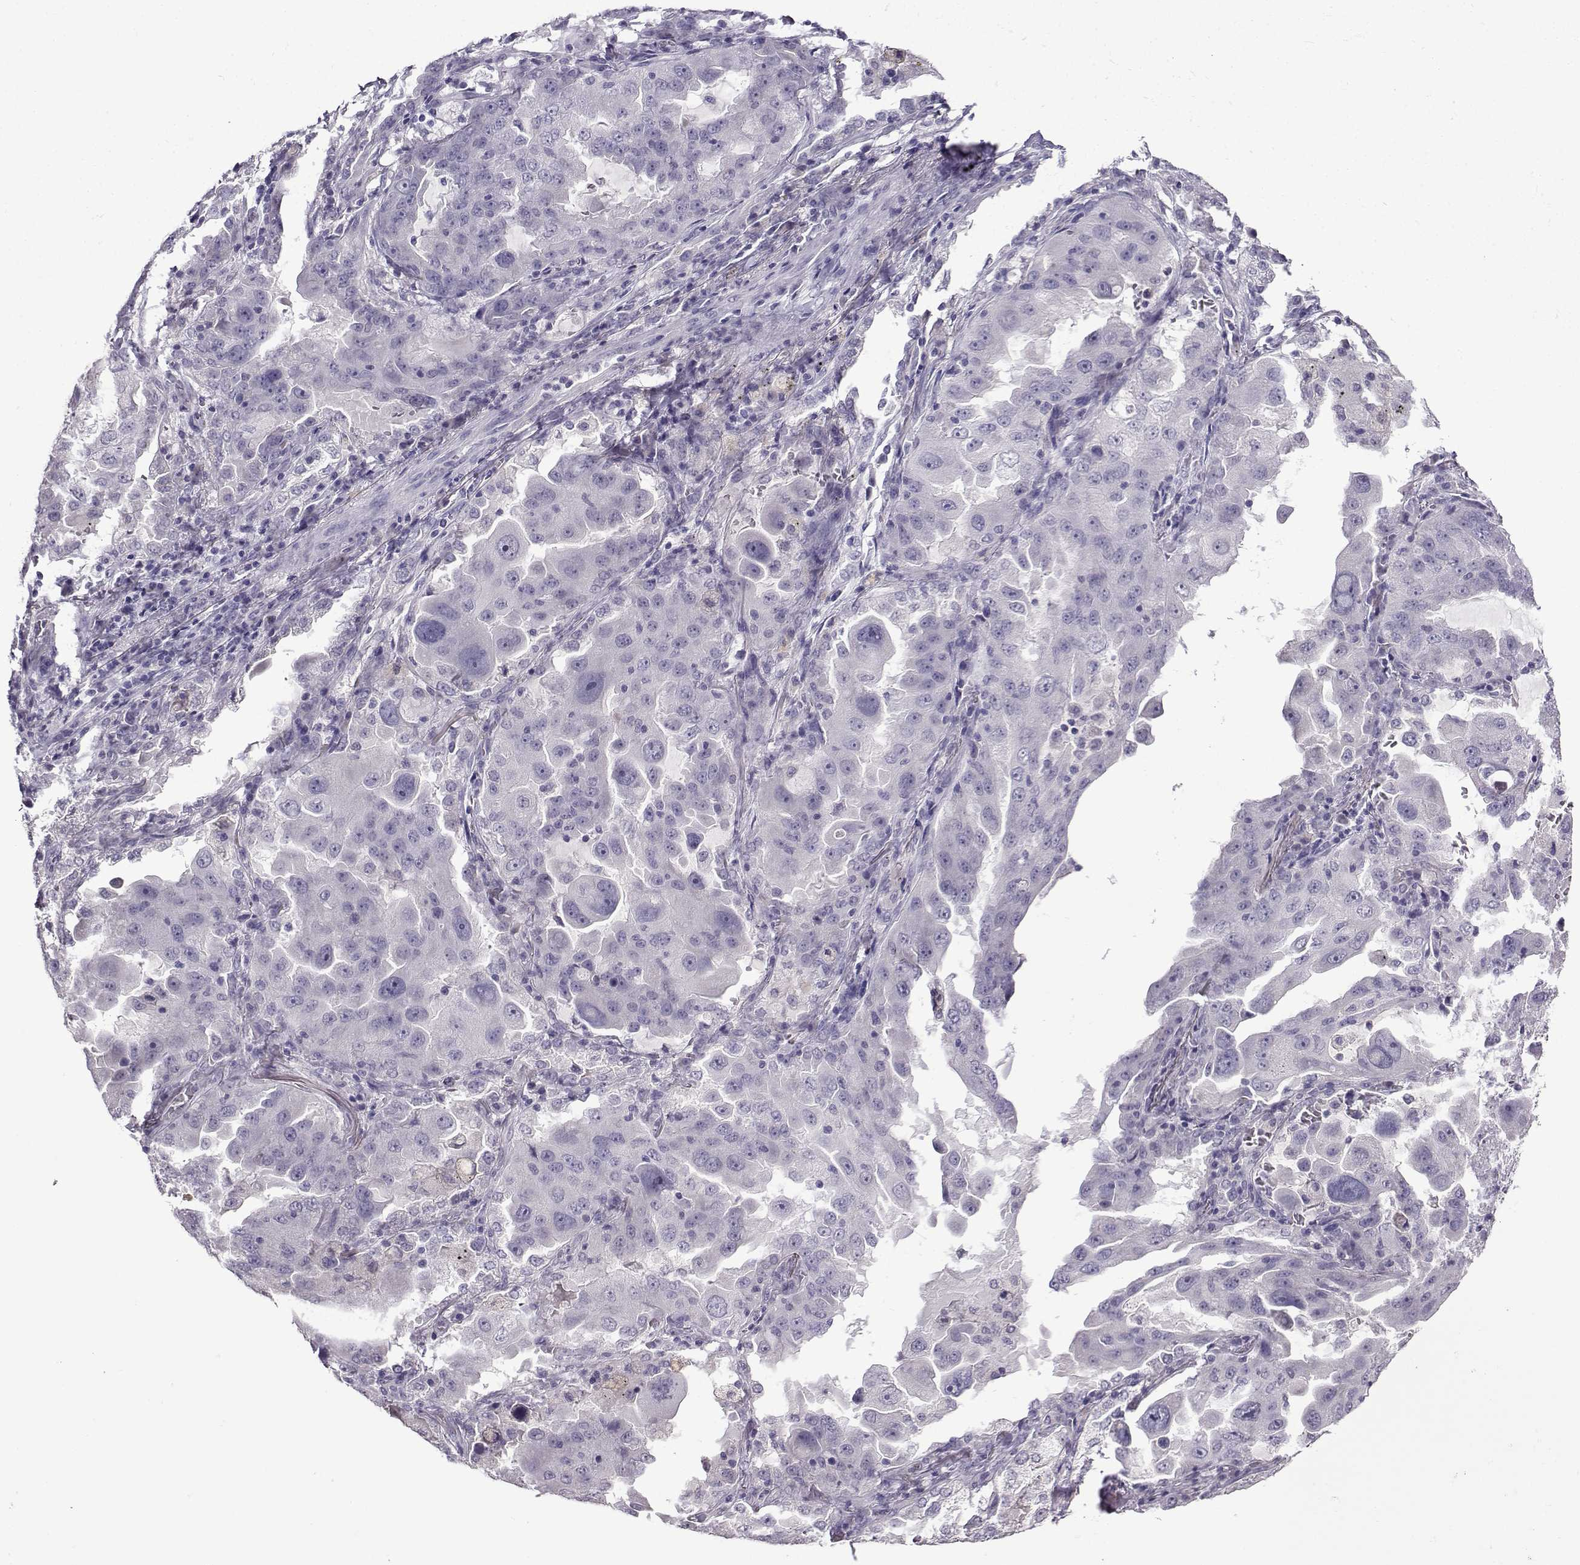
{"staining": {"intensity": "negative", "quantity": "none", "location": "none"}, "tissue": "lung cancer", "cell_type": "Tumor cells", "image_type": "cancer", "snomed": [{"axis": "morphology", "description": "Adenocarcinoma, NOS"}, {"axis": "topography", "description": "Lung"}], "caption": "High power microscopy photomicrograph of an immunohistochemistry histopathology image of lung adenocarcinoma, revealing no significant expression in tumor cells.", "gene": "CRYBB1", "patient": {"sex": "female", "age": 61}}